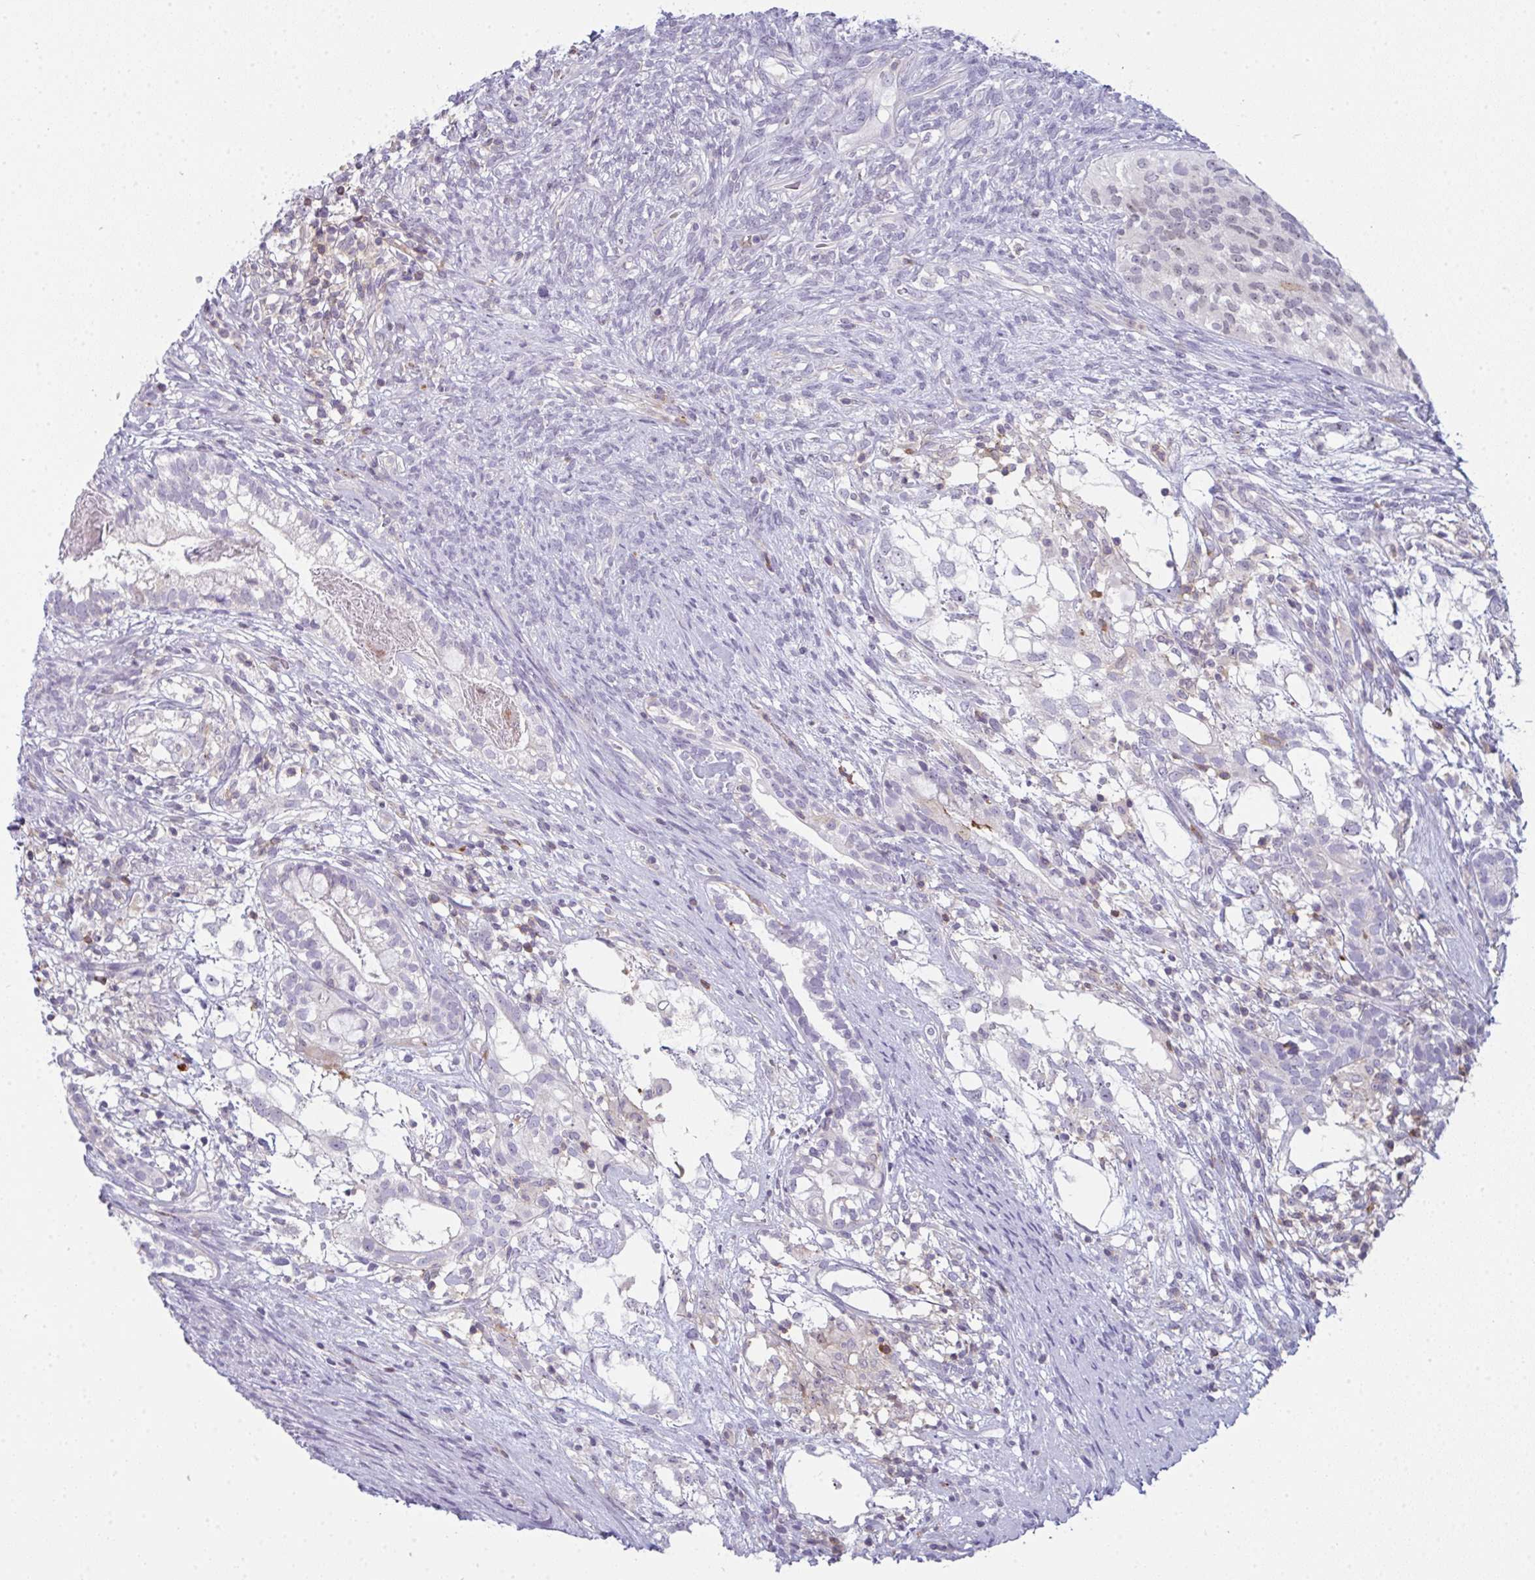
{"staining": {"intensity": "negative", "quantity": "none", "location": "none"}, "tissue": "testis cancer", "cell_type": "Tumor cells", "image_type": "cancer", "snomed": [{"axis": "morphology", "description": "Seminoma, NOS"}, {"axis": "morphology", "description": "Carcinoma, Embryonal, NOS"}, {"axis": "topography", "description": "Testis"}], "caption": "High power microscopy image of an IHC micrograph of embryonal carcinoma (testis), revealing no significant positivity in tumor cells.", "gene": "CD80", "patient": {"sex": "male", "age": 41}}